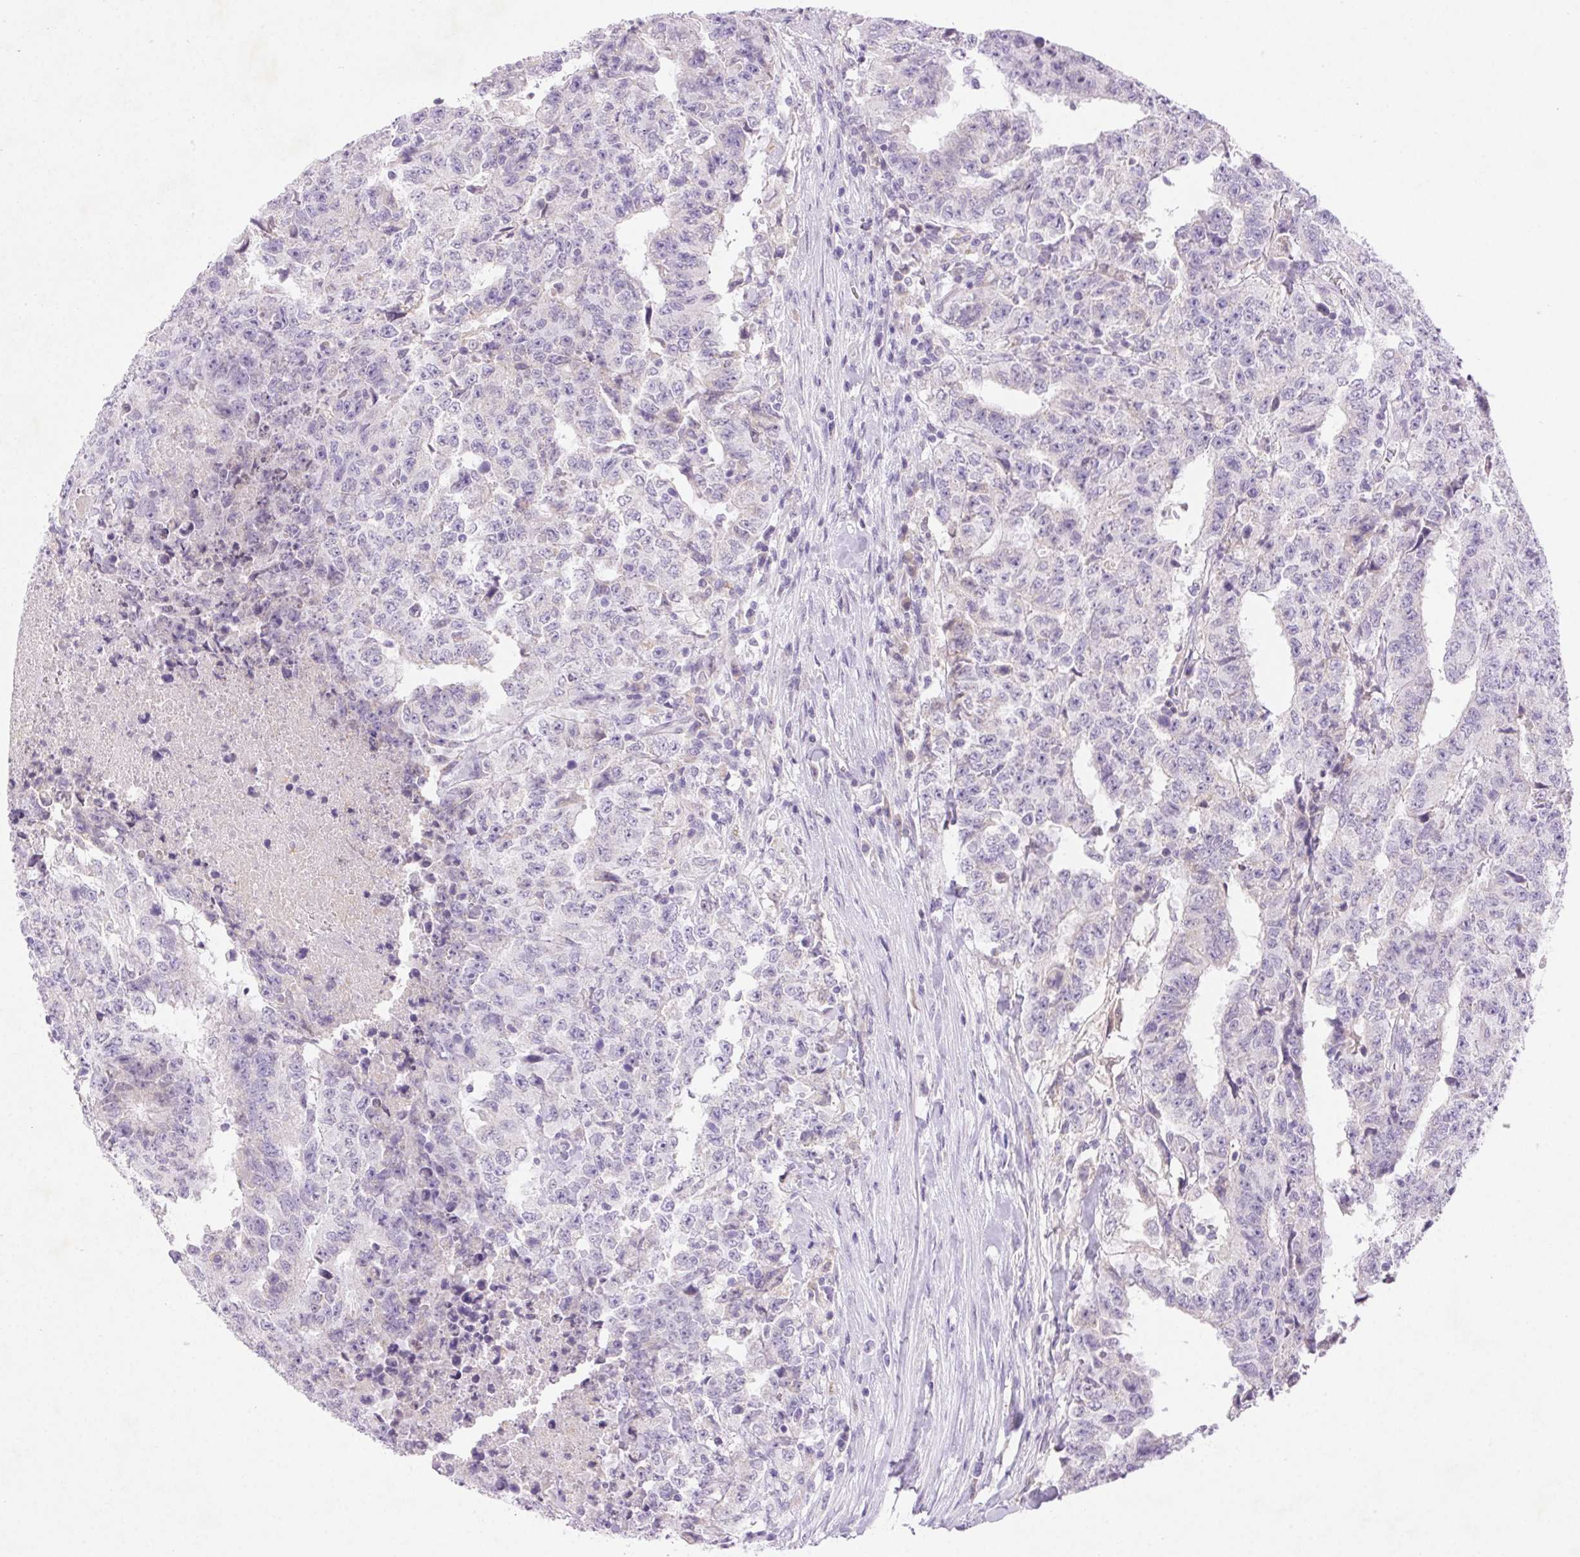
{"staining": {"intensity": "negative", "quantity": "none", "location": "none"}, "tissue": "testis cancer", "cell_type": "Tumor cells", "image_type": "cancer", "snomed": [{"axis": "morphology", "description": "Carcinoma, Embryonal, NOS"}, {"axis": "topography", "description": "Testis"}], "caption": "DAB (3,3'-diaminobenzidine) immunohistochemical staining of human testis embryonal carcinoma demonstrates no significant staining in tumor cells. (Brightfield microscopy of DAB IHC at high magnification).", "gene": "ARHGAP11B", "patient": {"sex": "male", "age": 24}}